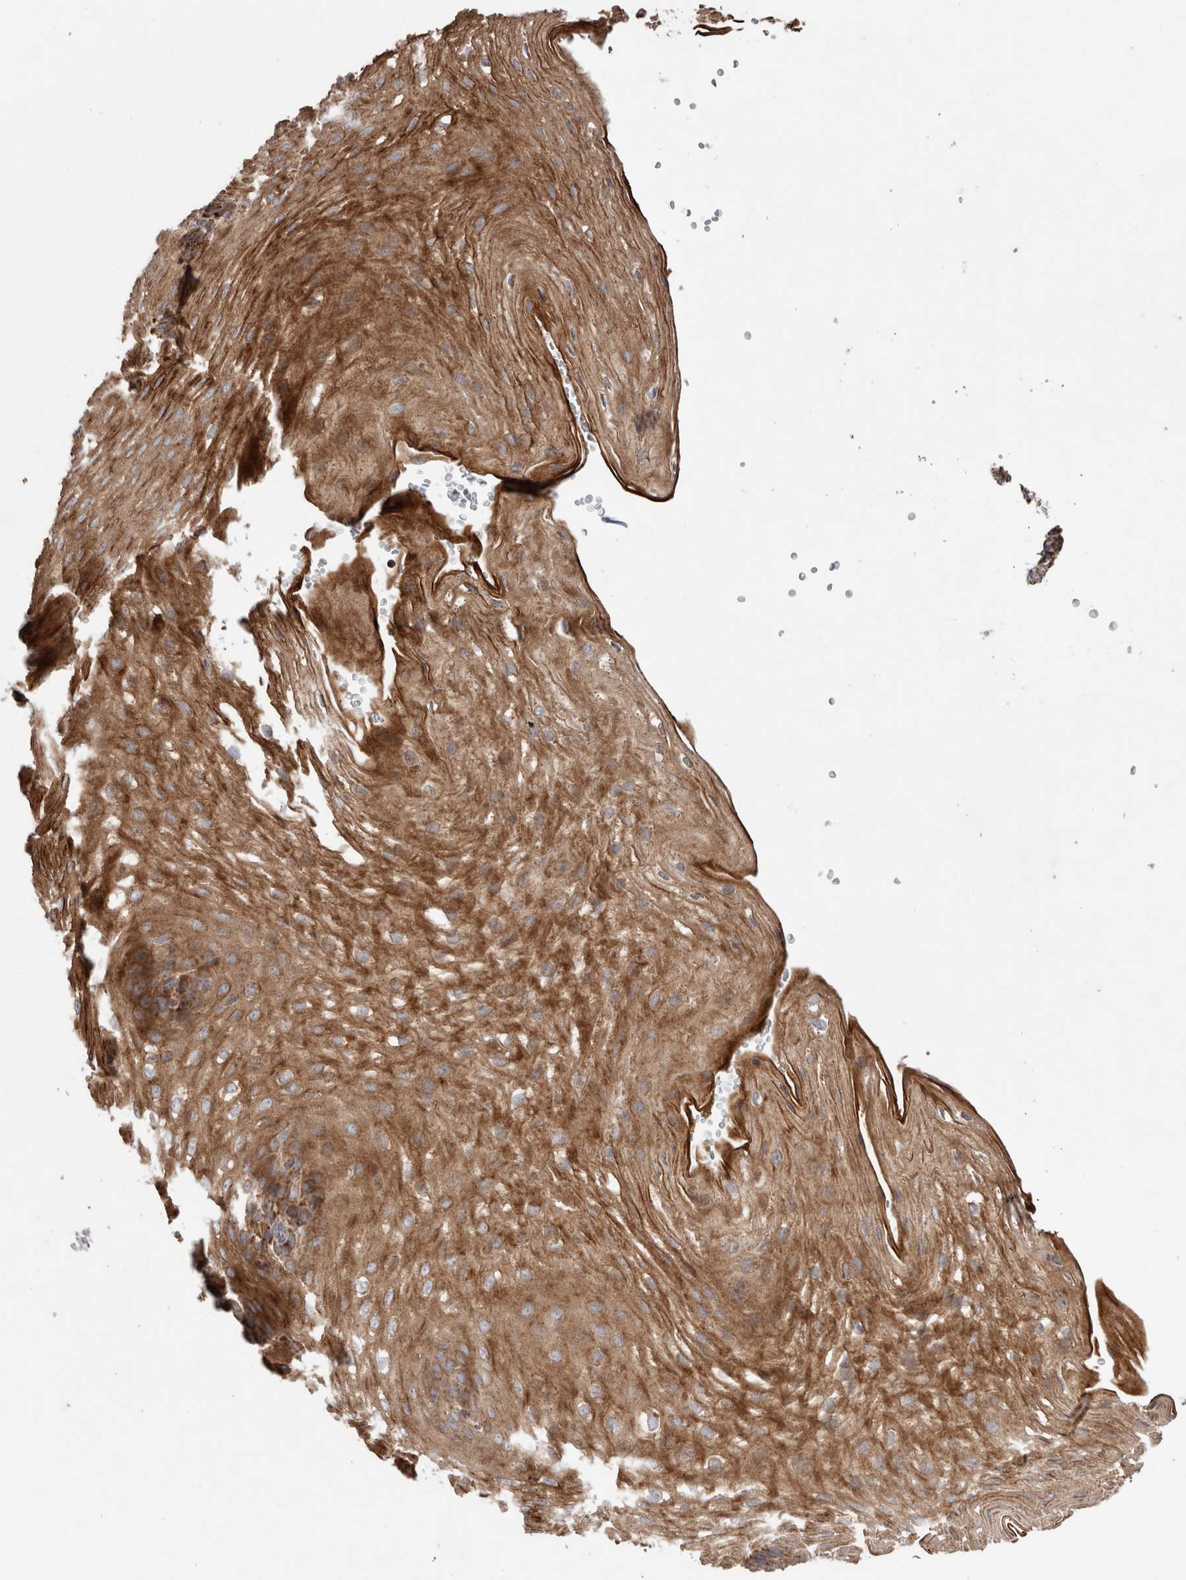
{"staining": {"intensity": "strong", "quantity": ">75%", "location": "cytoplasmic/membranous"}, "tissue": "esophagus", "cell_type": "Squamous epithelial cells", "image_type": "normal", "snomed": [{"axis": "morphology", "description": "Normal tissue, NOS"}, {"axis": "topography", "description": "Esophagus"}], "caption": "Human esophagus stained with a brown dye demonstrates strong cytoplasmic/membranous positive positivity in approximately >75% of squamous epithelial cells.", "gene": "KIF21B", "patient": {"sex": "female", "age": 66}}